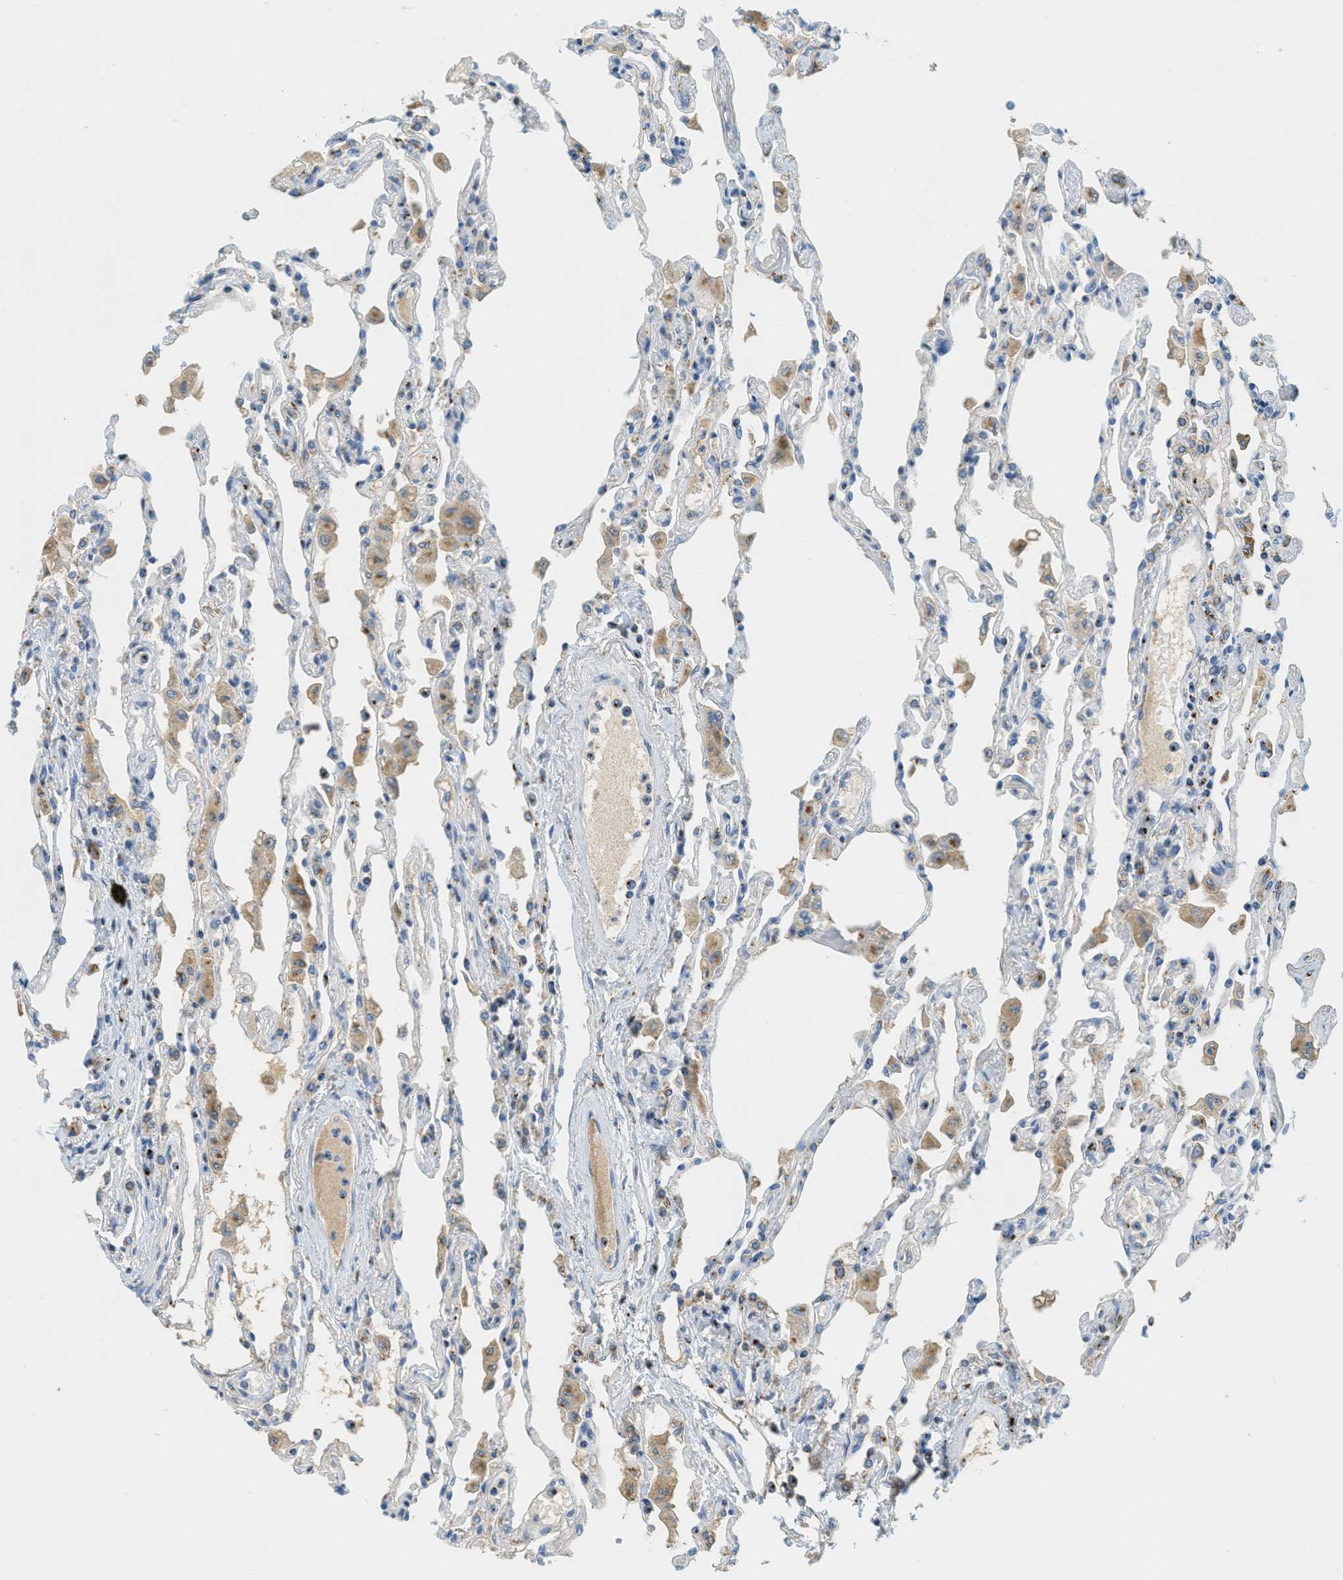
{"staining": {"intensity": "weak", "quantity": "<25%", "location": "cytoplasmic/membranous"}, "tissue": "lung", "cell_type": "Alveolar cells", "image_type": "normal", "snomed": [{"axis": "morphology", "description": "Normal tissue, NOS"}, {"axis": "topography", "description": "Bronchus"}, {"axis": "topography", "description": "Lung"}], "caption": "This micrograph is of unremarkable lung stained with immunohistochemistry to label a protein in brown with the nuclei are counter-stained blue. There is no expression in alveolar cells. (Brightfield microscopy of DAB immunohistochemistry at high magnification).", "gene": "ENTPD4", "patient": {"sex": "female", "age": 49}}